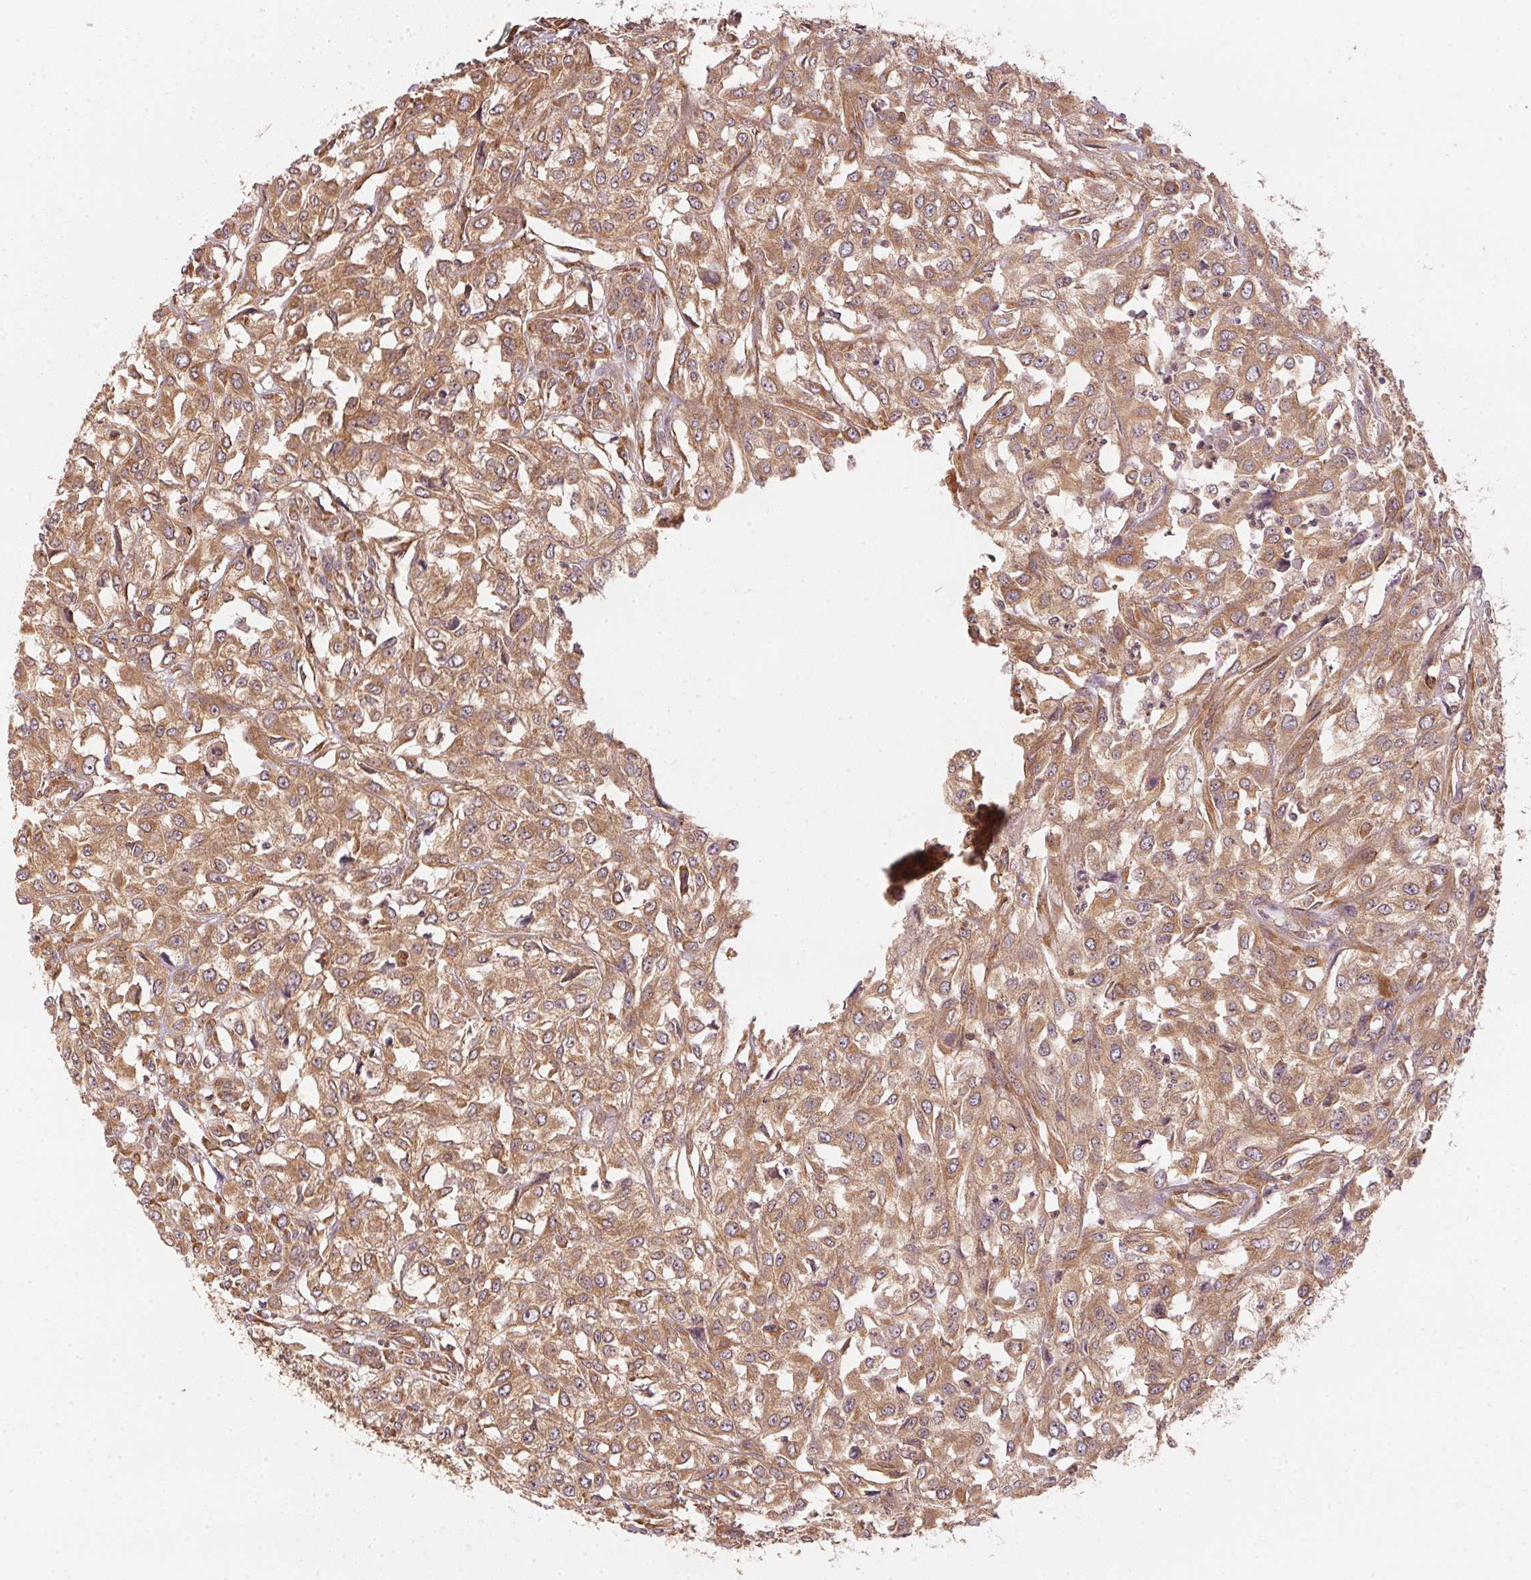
{"staining": {"intensity": "moderate", "quantity": ">75%", "location": "cytoplasmic/membranous"}, "tissue": "urothelial cancer", "cell_type": "Tumor cells", "image_type": "cancer", "snomed": [{"axis": "morphology", "description": "Urothelial carcinoma, High grade"}, {"axis": "topography", "description": "Urinary bladder"}], "caption": "Protein expression by immunohistochemistry (IHC) exhibits moderate cytoplasmic/membranous positivity in about >75% of tumor cells in urothelial cancer.", "gene": "STRN4", "patient": {"sex": "male", "age": 67}}